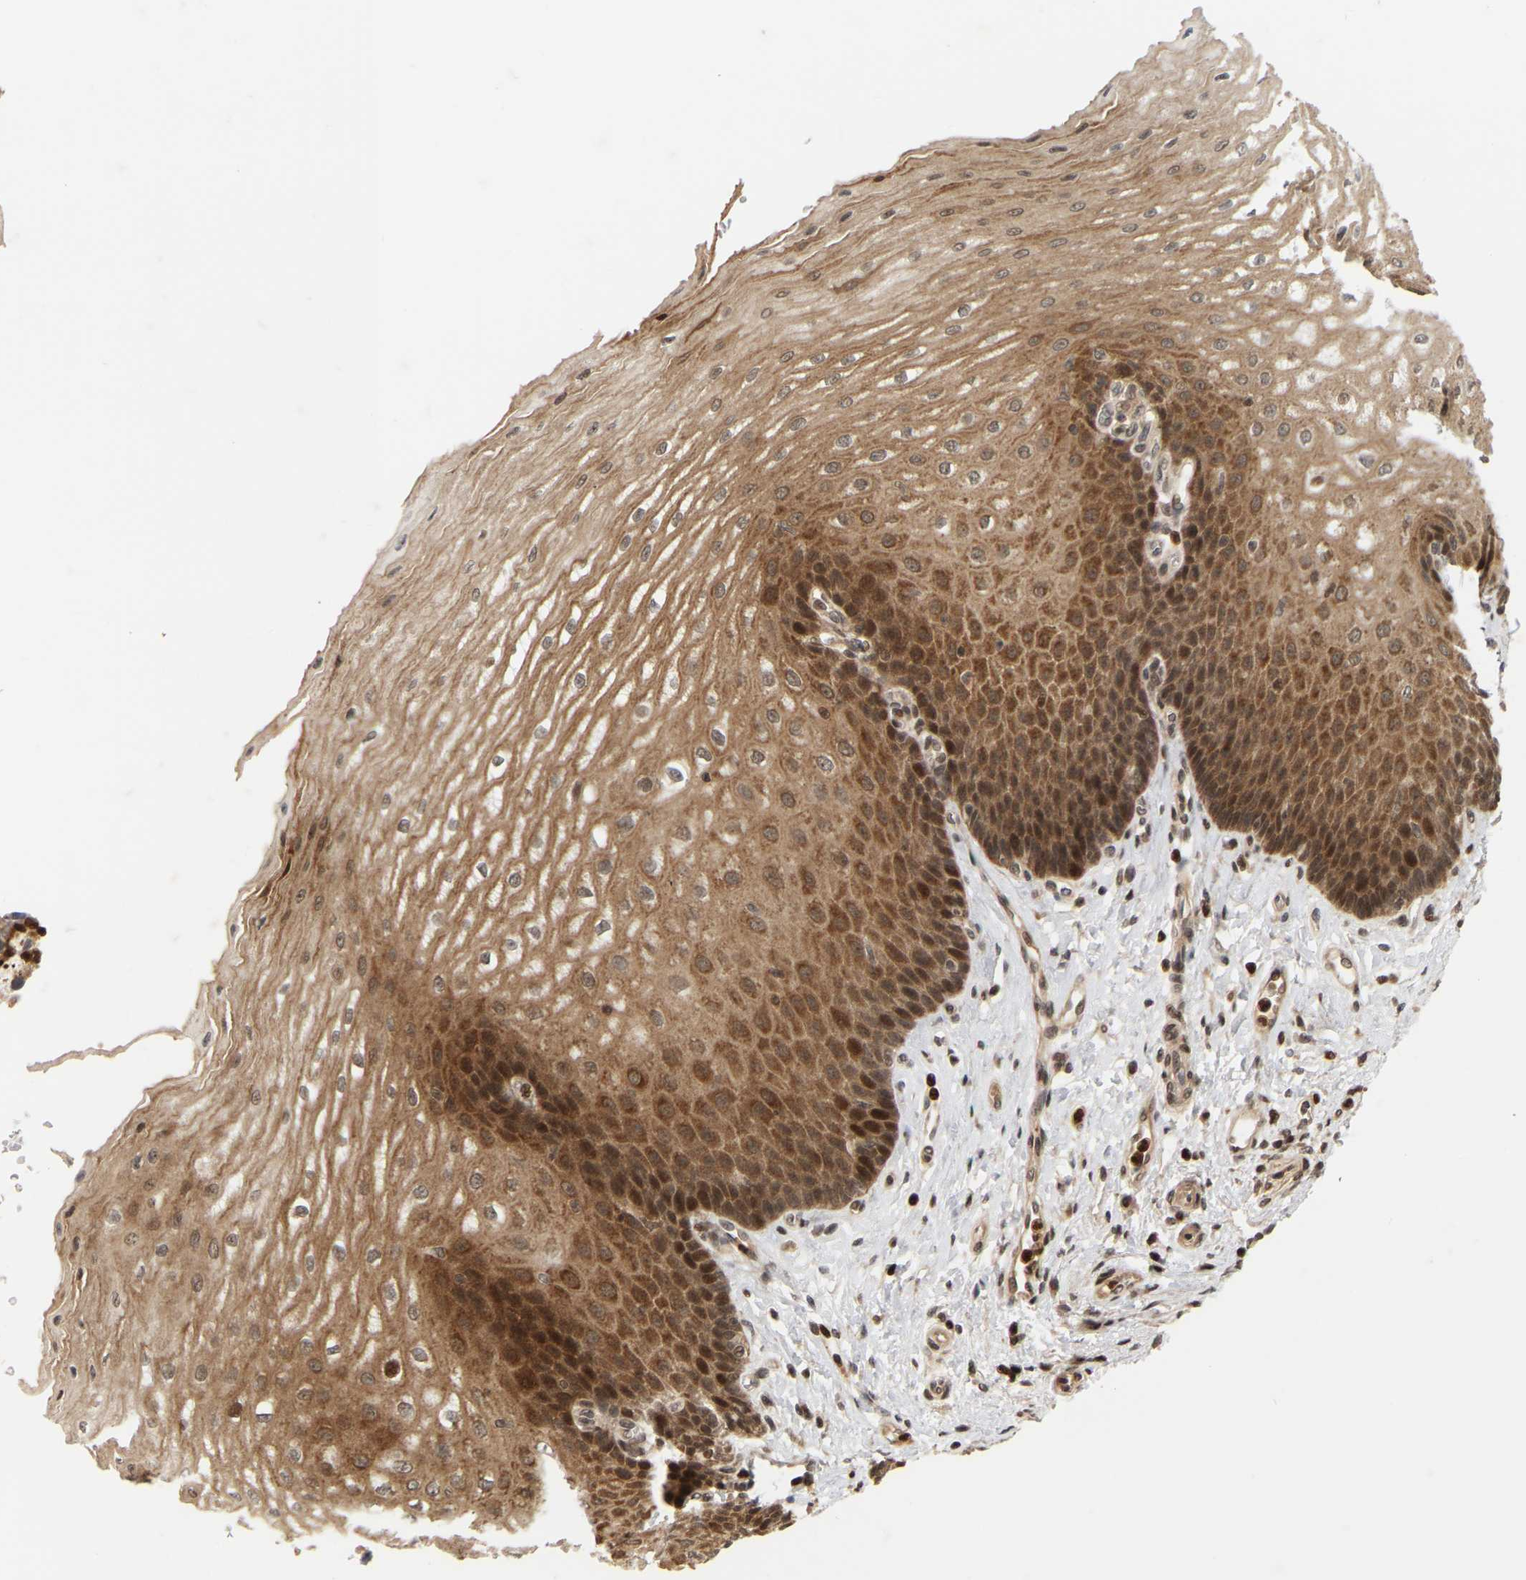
{"staining": {"intensity": "moderate", "quantity": ">75%", "location": "cytoplasmic/membranous"}, "tissue": "esophagus", "cell_type": "Squamous epithelial cells", "image_type": "normal", "snomed": [{"axis": "morphology", "description": "Normal tissue, NOS"}, {"axis": "topography", "description": "Esophagus"}], "caption": "DAB (3,3'-diaminobenzidine) immunohistochemical staining of unremarkable esophagus displays moderate cytoplasmic/membranous protein staining in about >75% of squamous epithelial cells.", "gene": "NFE2L2", "patient": {"sex": "male", "age": 54}}